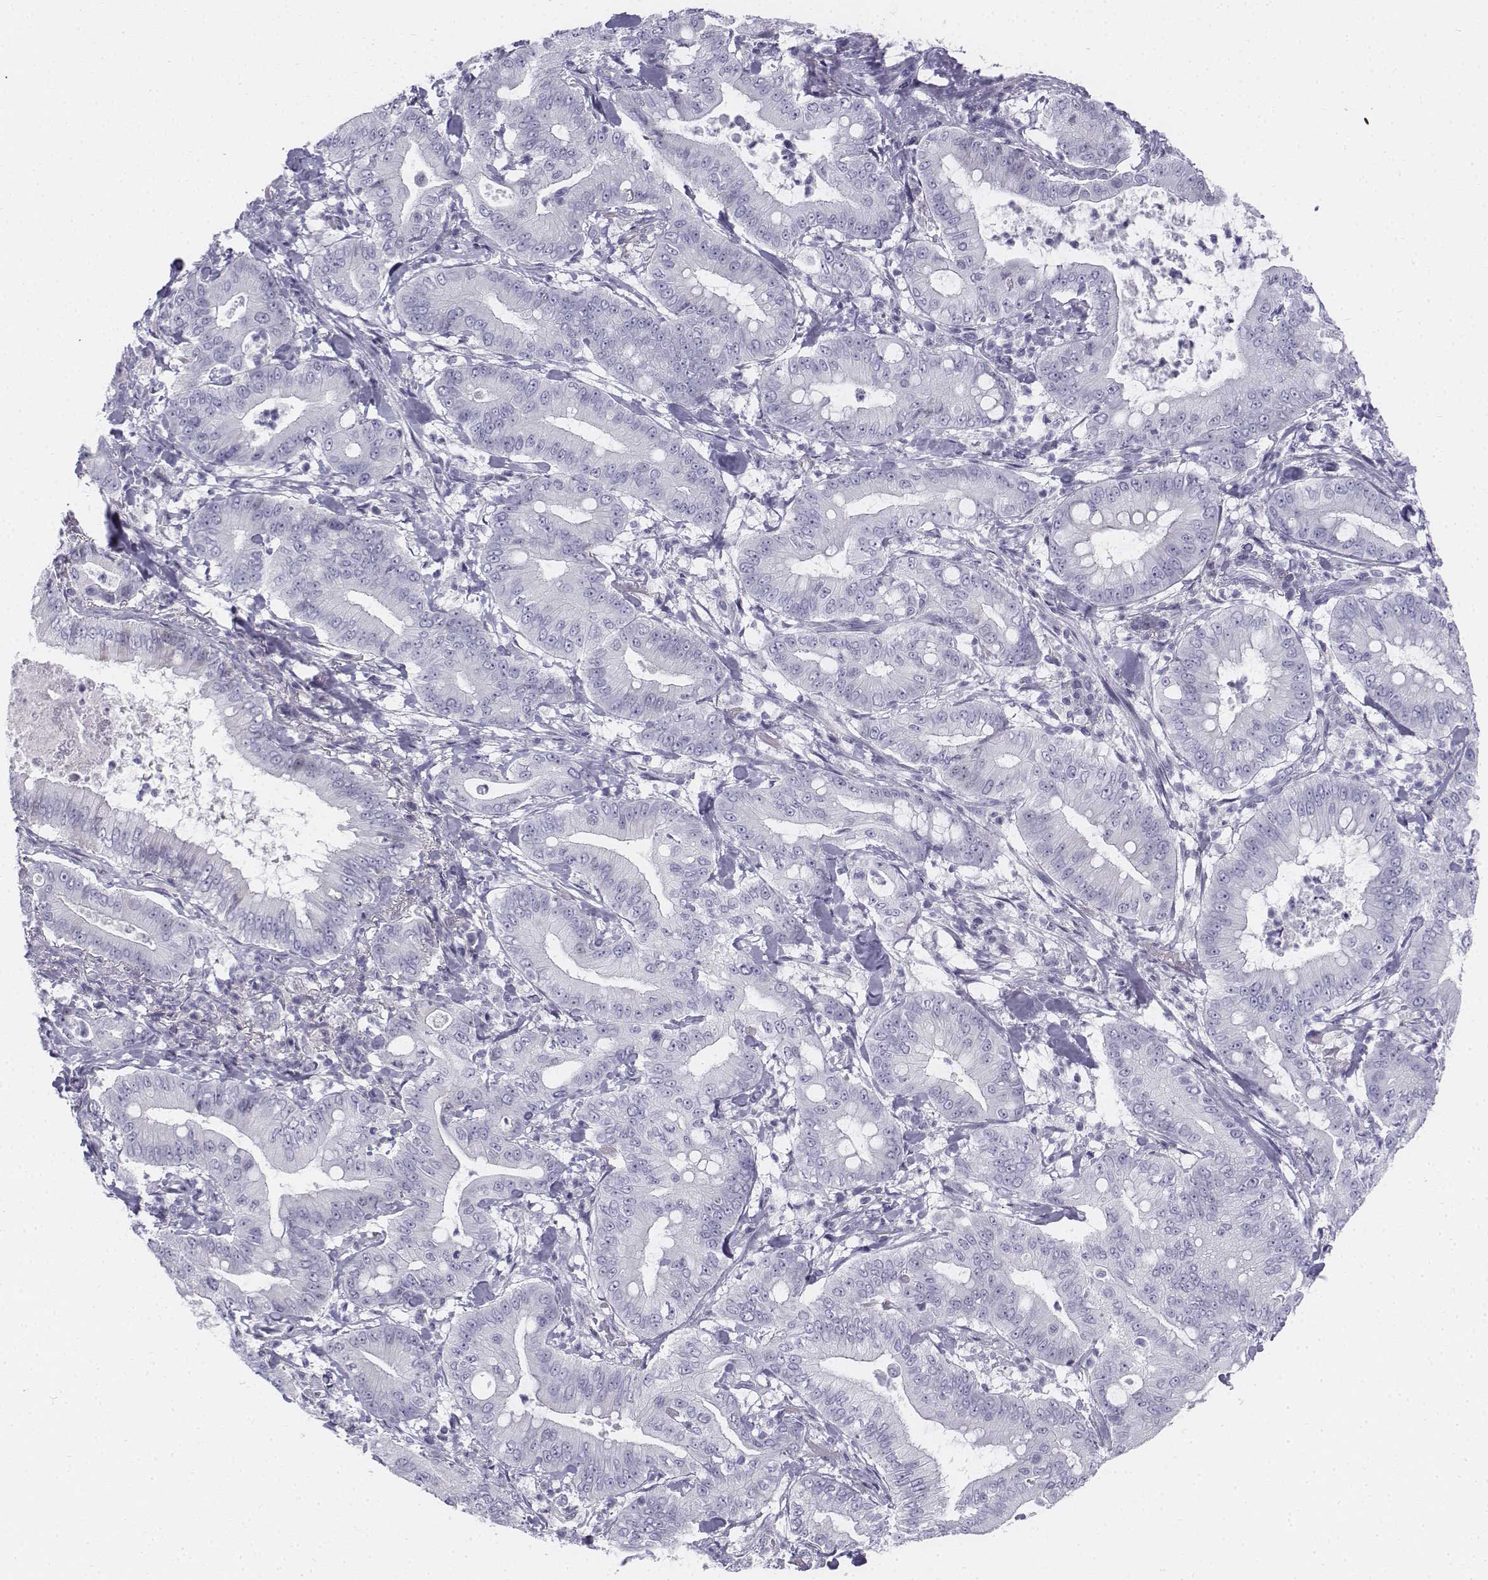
{"staining": {"intensity": "negative", "quantity": "none", "location": "none"}, "tissue": "pancreatic cancer", "cell_type": "Tumor cells", "image_type": "cancer", "snomed": [{"axis": "morphology", "description": "Adenocarcinoma, NOS"}, {"axis": "topography", "description": "Pancreas"}], "caption": "This is a photomicrograph of immunohistochemistry (IHC) staining of pancreatic adenocarcinoma, which shows no expression in tumor cells.", "gene": "TH", "patient": {"sex": "male", "age": 71}}